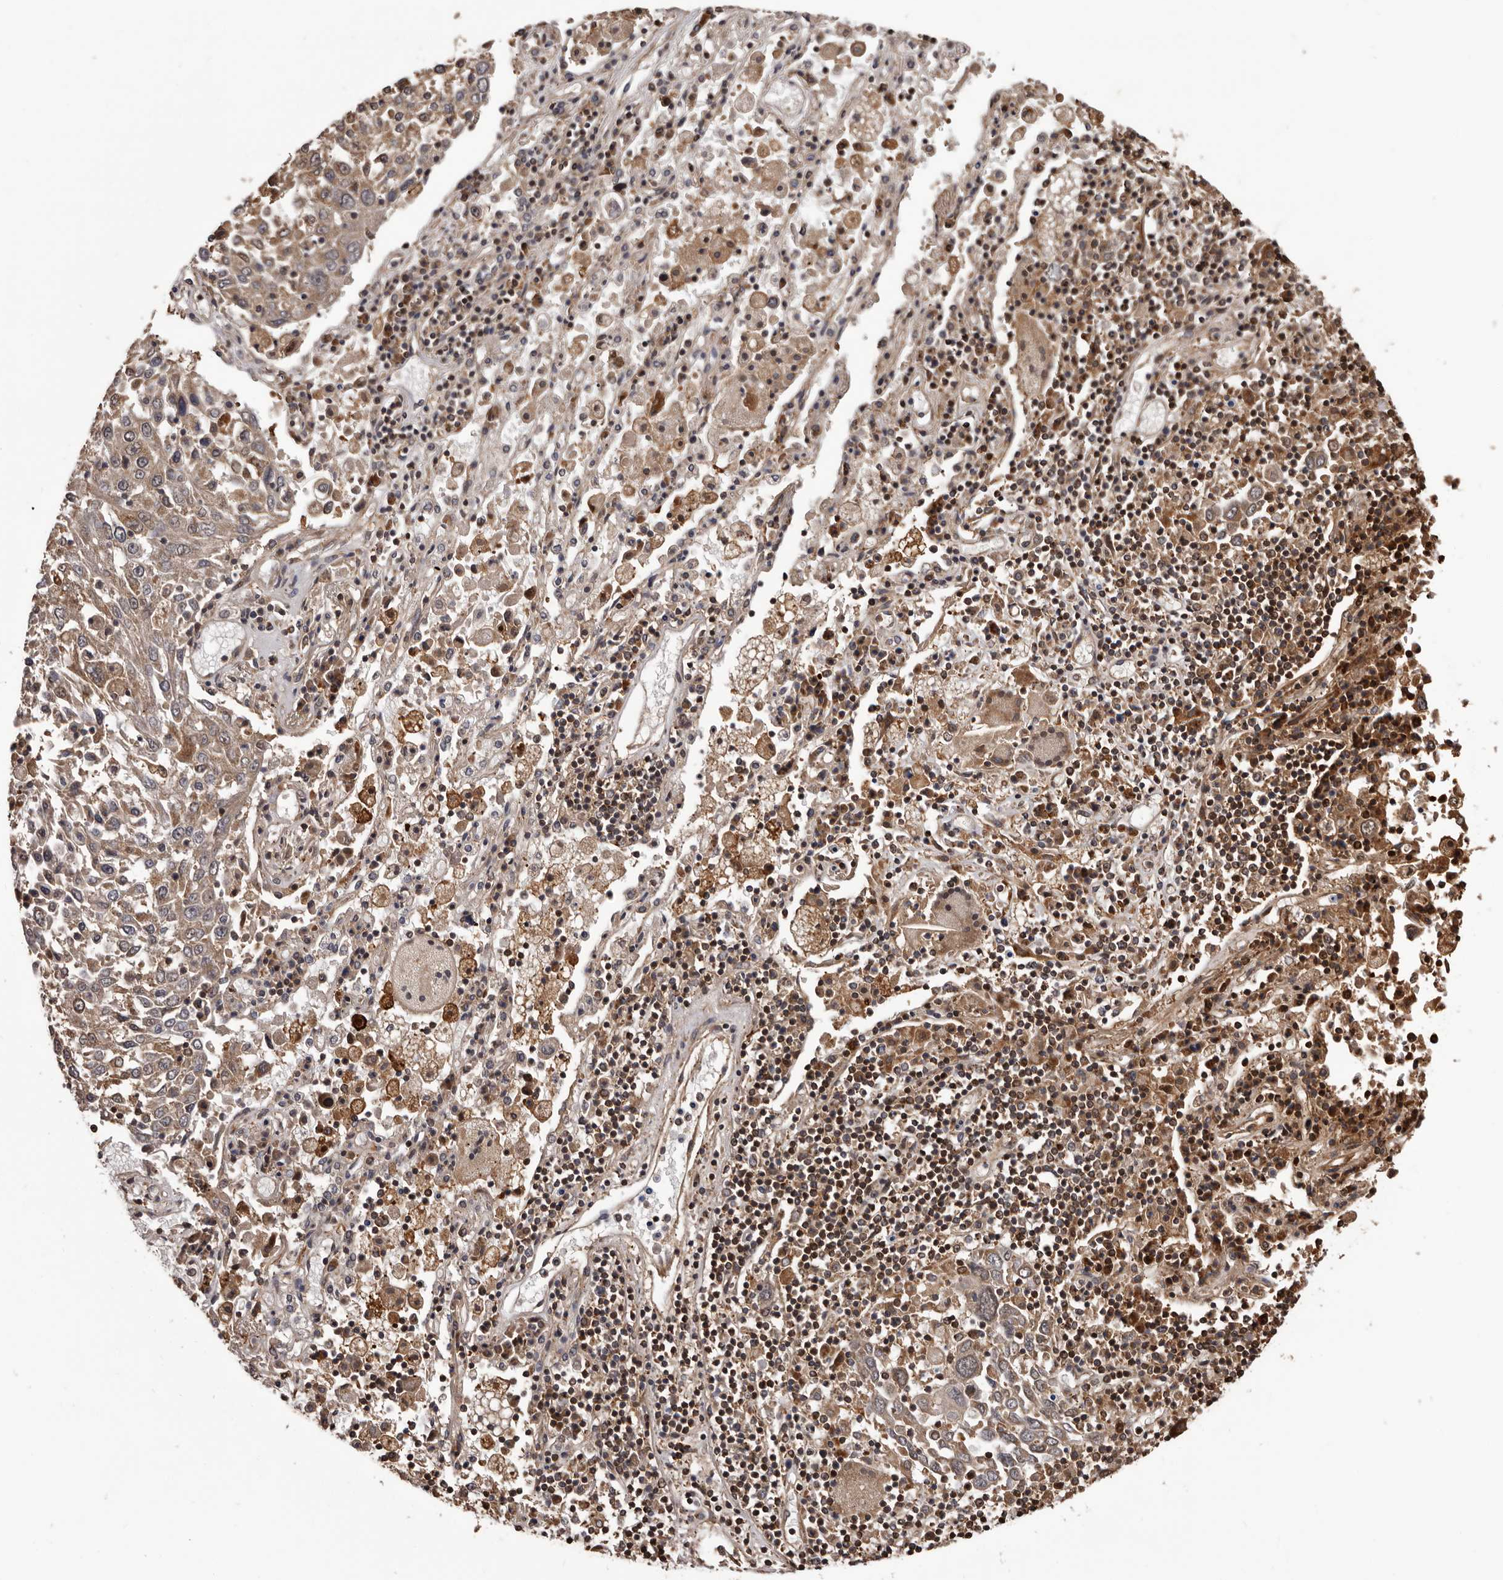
{"staining": {"intensity": "weak", "quantity": ">75%", "location": "cytoplasmic/membranous"}, "tissue": "lung cancer", "cell_type": "Tumor cells", "image_type": "cancer", "snomed": [{"axis": "morphology", "description": "Squamous cell carcinoma, NOS"}, {"axis": "topography", "description": "Lung"}], "caption": "High-magnification brightfield microscopy of lung cancer stained with DAB (brown) and counterstained with hematoxylin (blue). tumor cells exhibit weak cytoplasmic/membranous expression is seen in approximately>75% of cells. (Brightfield microscopy of DAB IHC at high magnification).", "gene": "ADAMTS2", "patient": {"sex": "male", "age": 65}}